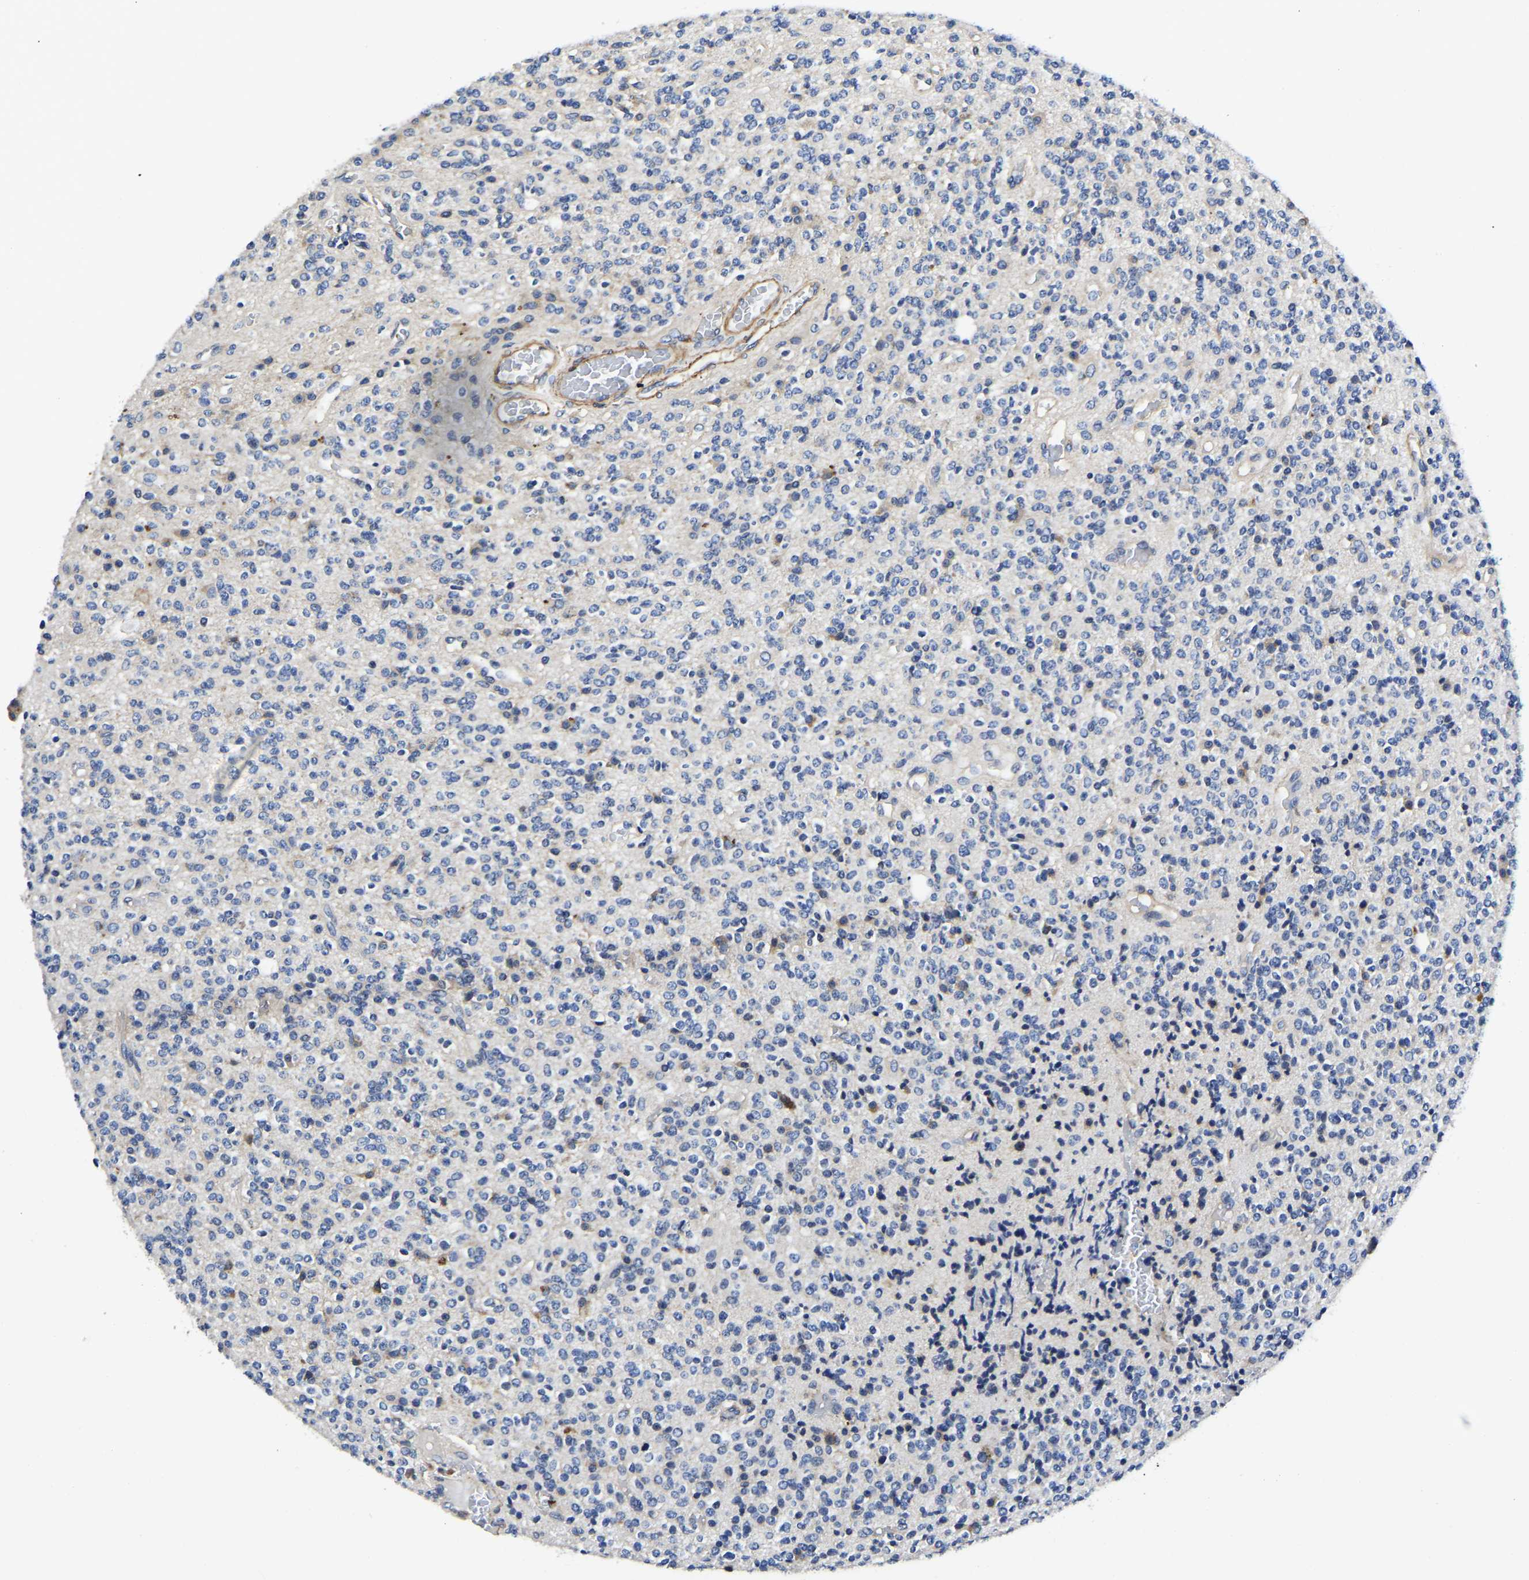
{"staining": {"intensity": "negative", "quantity": "none", "location": "none"}, "tissue": "glioma", "cell_type": "Tumor cells", "image_type": "cancer", "snomed": [{"axis": "morphology", "description": "Glioma, malignant, High grade"}, {"axis": "topography", "description": "Brain"}], "caption": "Immunohistochemistry of human malignant glioma (high-grade) displays no expression in tumor cells. The staining was performed using DAB to visualize the protein expression in brown, while the nuclei were stained in blue with hematoxylin (Magnification: 20x).", "gene": "KCTD17", "patient": {"sex": "male", "age": 34}}